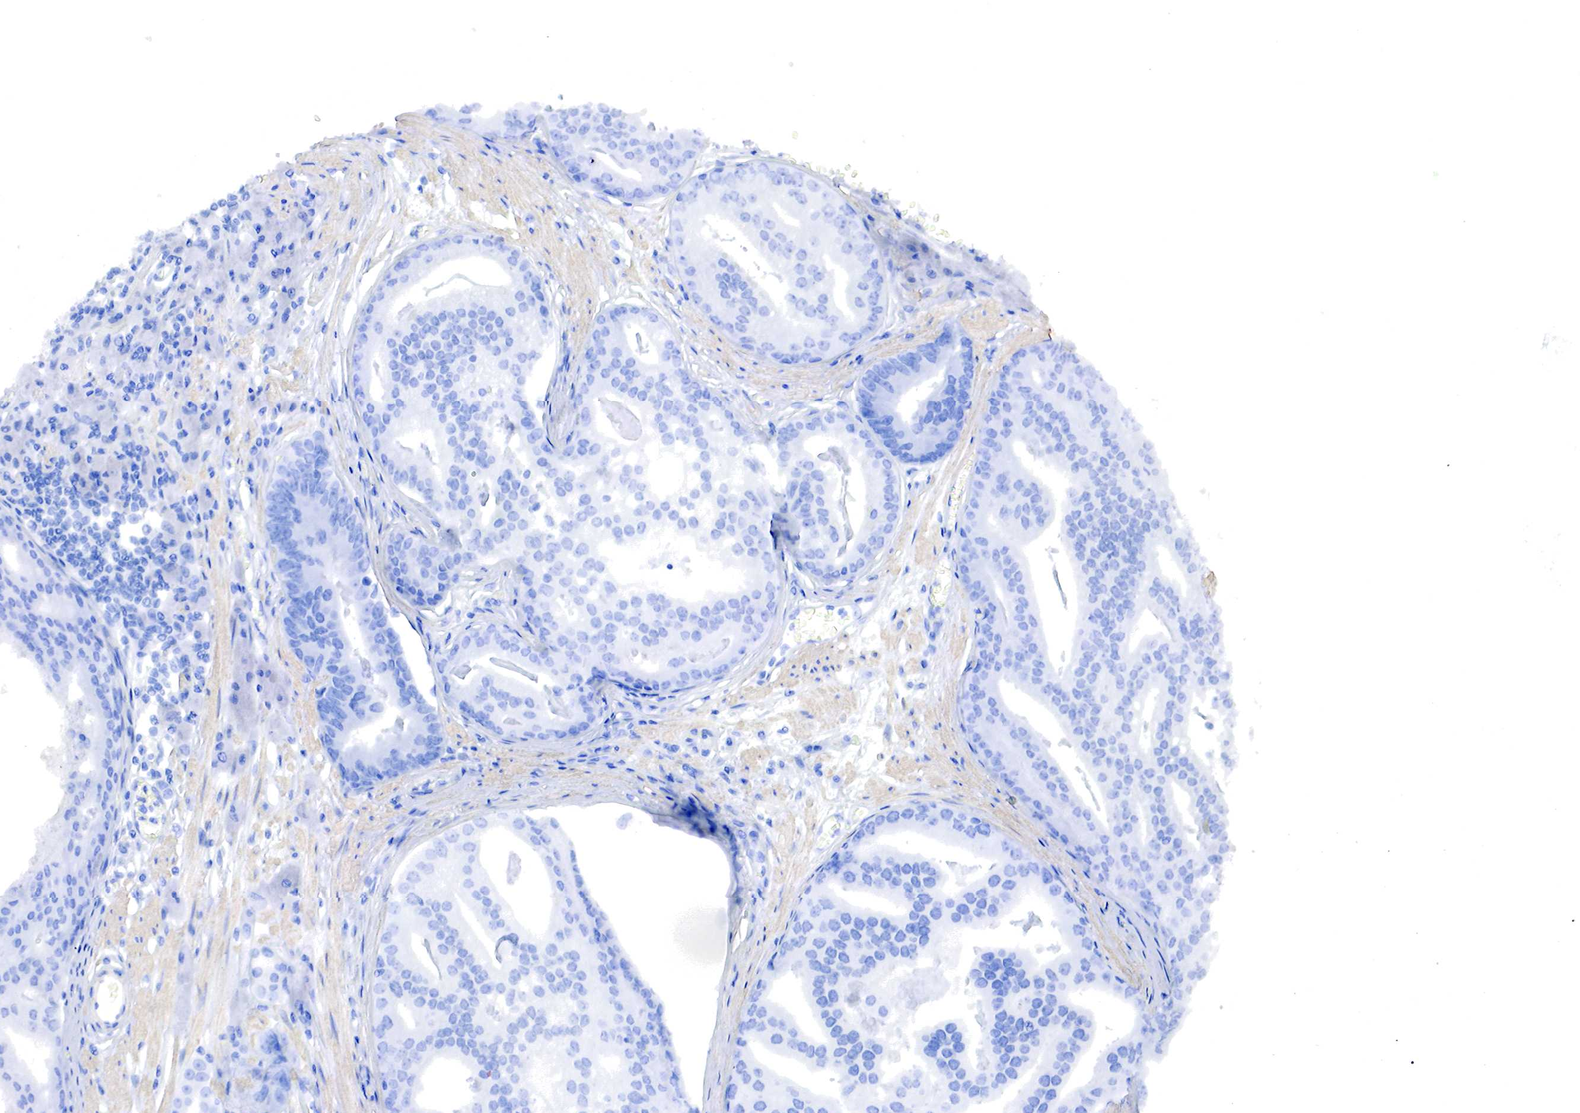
{"staining": {"intensity": "negative", "quantity": "none", "location": "none"}, "tissue": "prostate cancer", "cell_type": "Tumor cells", "image_type": "cancer", "snomed": [{"axis": "morphology", "description": "Adenocarcinoma, High grade"}, {"axis": "topography", "description": "Prostate"}], "caption": "Immunohistochemical staining of adenocarcinoma (high-grade) (prostate) demonstrates no significant expression in tumor cells. Brightfield microscopy of IHC stained with DAB (3,3'-diaminobenzidine) (brown) and hematoxylin (blue), captured at high magnification.", "gene": "TPM1", "patient": {"sex": "male", "age": 56}}